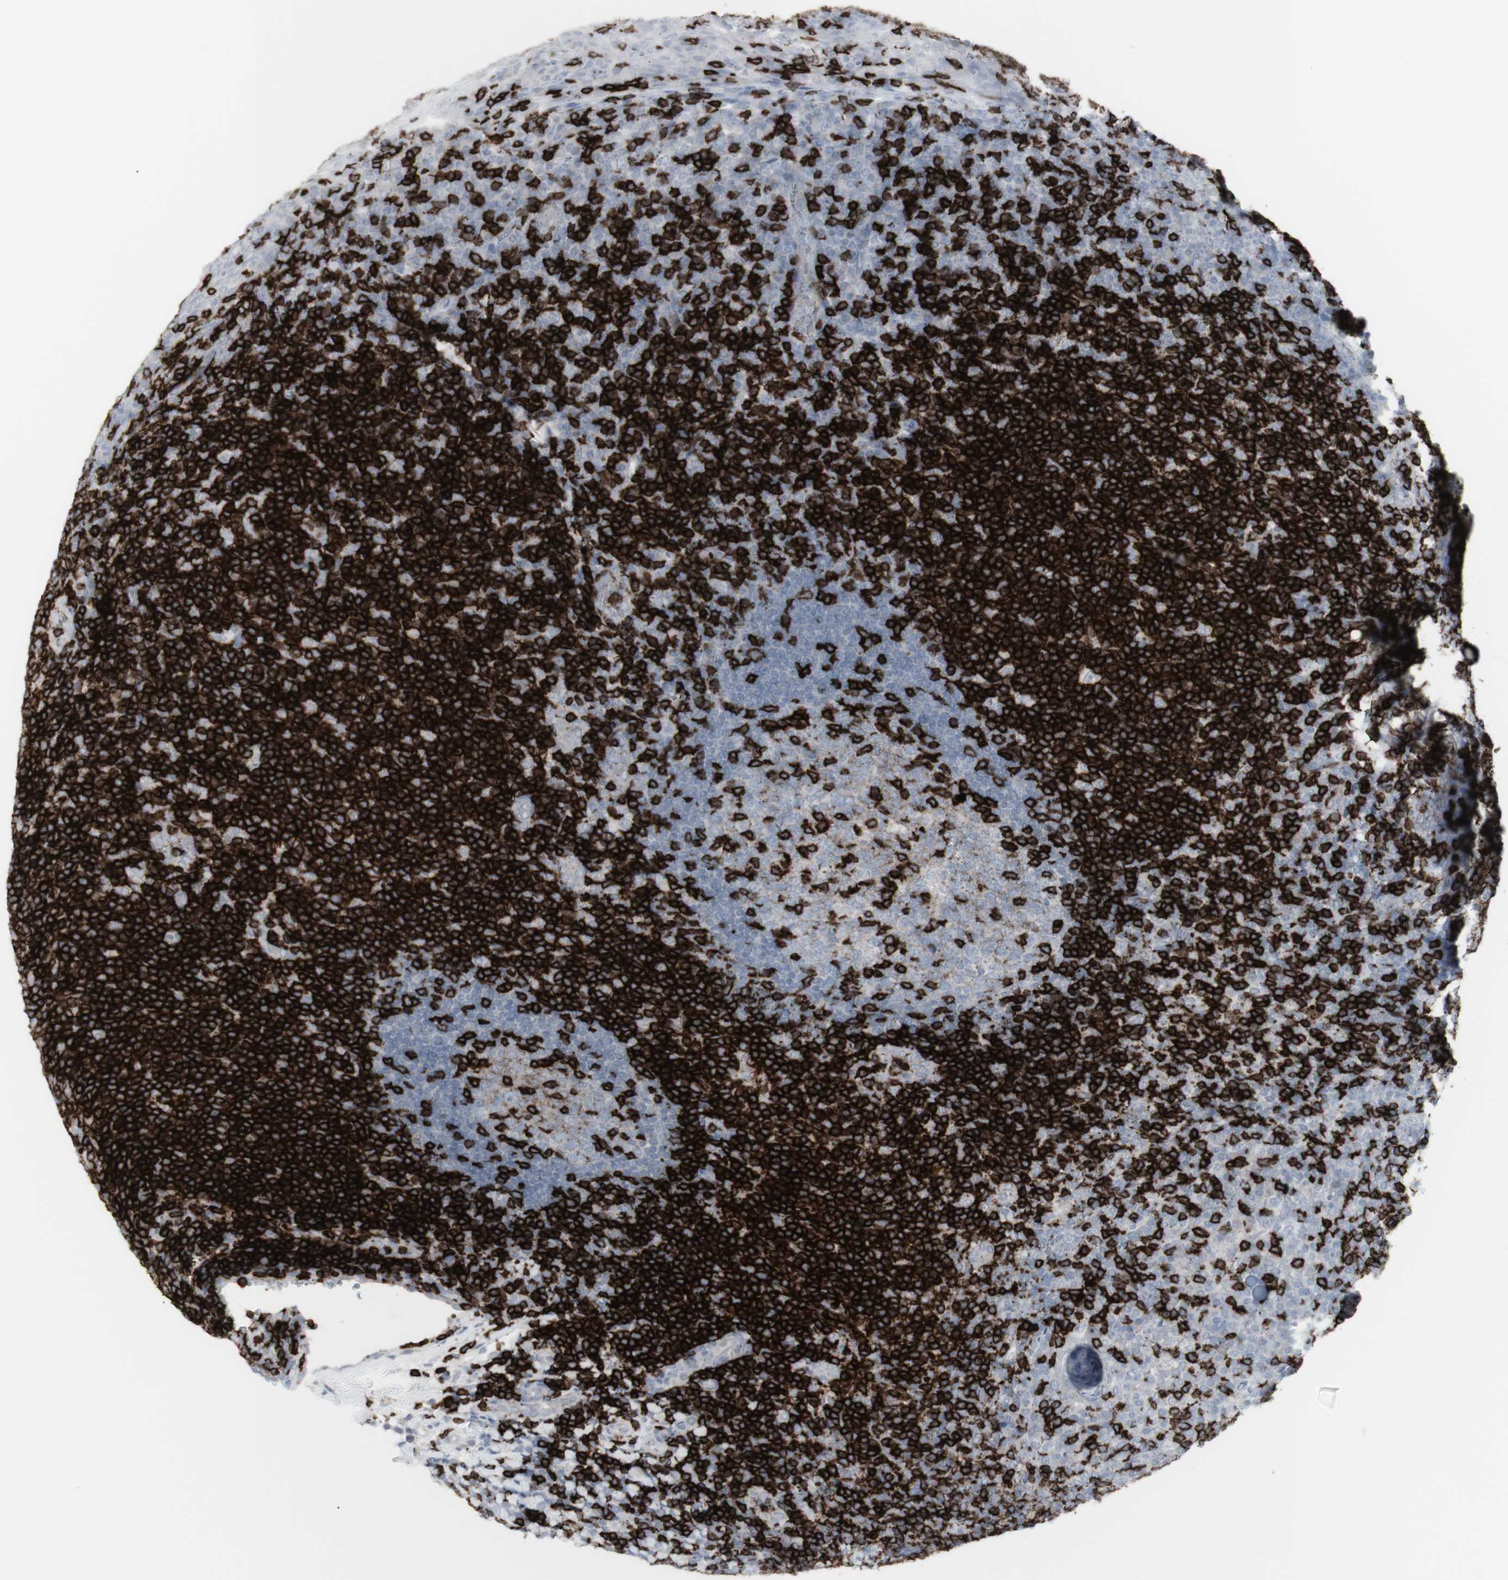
{"staining": {"intensity": "strong", "quantity": "<25%", "location": "cytoplasmic/membranous"}, "tissue": "tonsil", "cell_type": "Germinal center cells", "image_type": "normal", "snomed": [{"axis": "morphology", "description": "Normal tissue, NOS"}, {"axis": "topography", "description": "Tonsil"}], "caption": "Protein expression analysis of unremarkable human tonsil reveals strong cytoplasmic/membranous expression in approximately <25% of germinal center cells. (Stains: DAB in brown, nuclei in blue, Microscopy: brightfield microscopy at high magnification).", "gene": "CD247", "patient": {"sex": "male", "age": 37}}